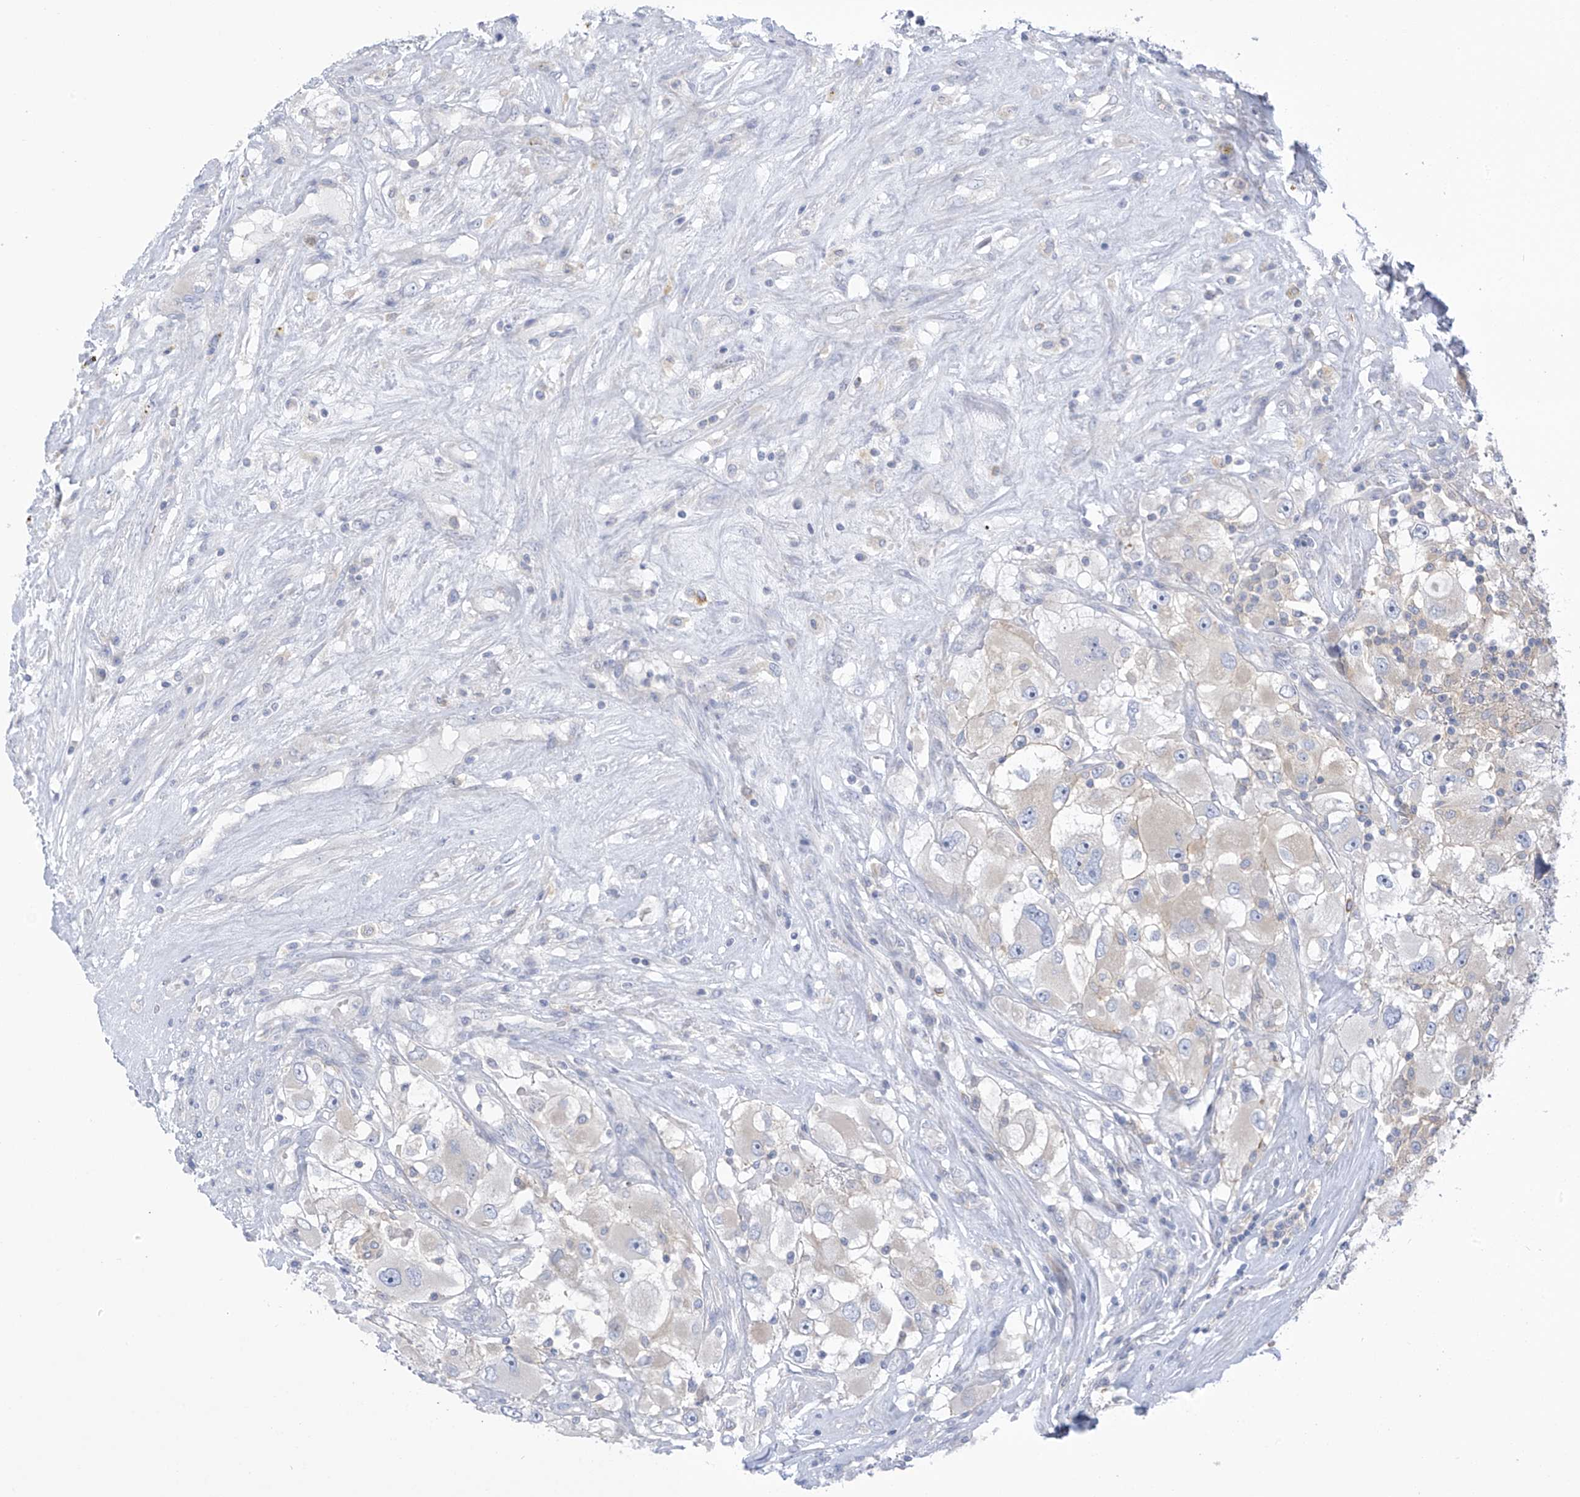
{"staining": {"intensity": "negative", "quantity": "none", "location": "none"}, "tissue": "renal cancer", "cell_type": "Tumor cells", "image_type": "cancer", "snomed": [{"axis": "morphology", "description": "Adenocarcinoma, NOS"}, {"axis": "topography", "description": "Kidney"}], "caption": "Tumor cells are negative for protein expression in human renal cancer (adenocarcinoma).", "gene": "SLC6A12", "patient": {"sex": "female", "age": 52}}